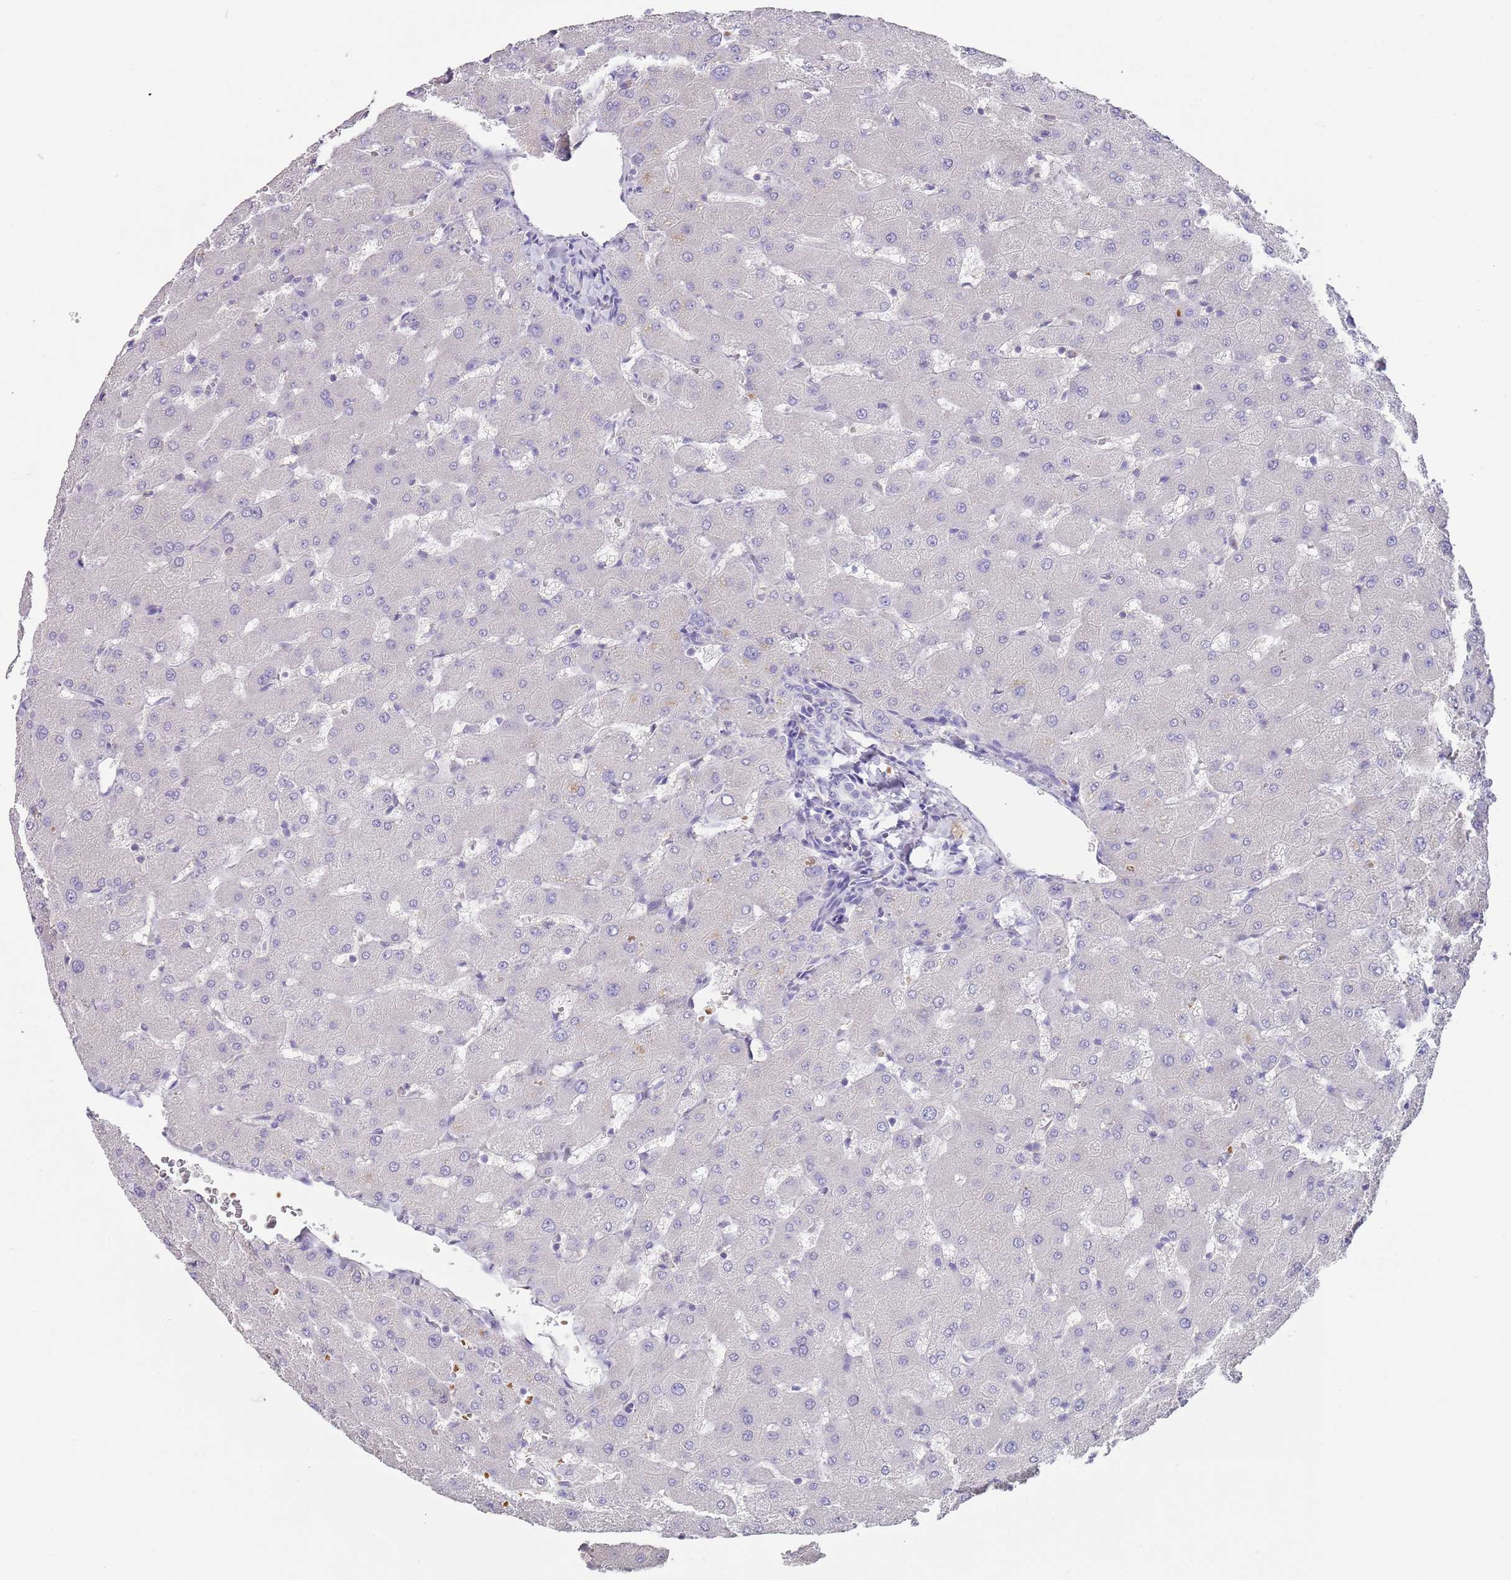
{"staining": {"intensity": "negative", "quantity": "none", "location": "none"}, "tissue": "liver", "cell_type": "Cholangiocytes", "image_type": "normal", "snomed": [{"axis": "morphology", "description": "Normal tissue, NOS"}, {"axis": "topography", "description": "Liver"}], "caption": "This photomicrograph is of unremarkable liver stained with immunohistochemistry (IHC) to label a protein in brown with the nuclei are counter-stained blue. There is no staining in cholangiocytes. The staining is performed using DAB (3,3'-diaminobenzidine) brown chromogen with nuclei counter-stained in using hematoxylin.", "gene": "TMEM251", "patient": {"sex": "female", "age": 63}}